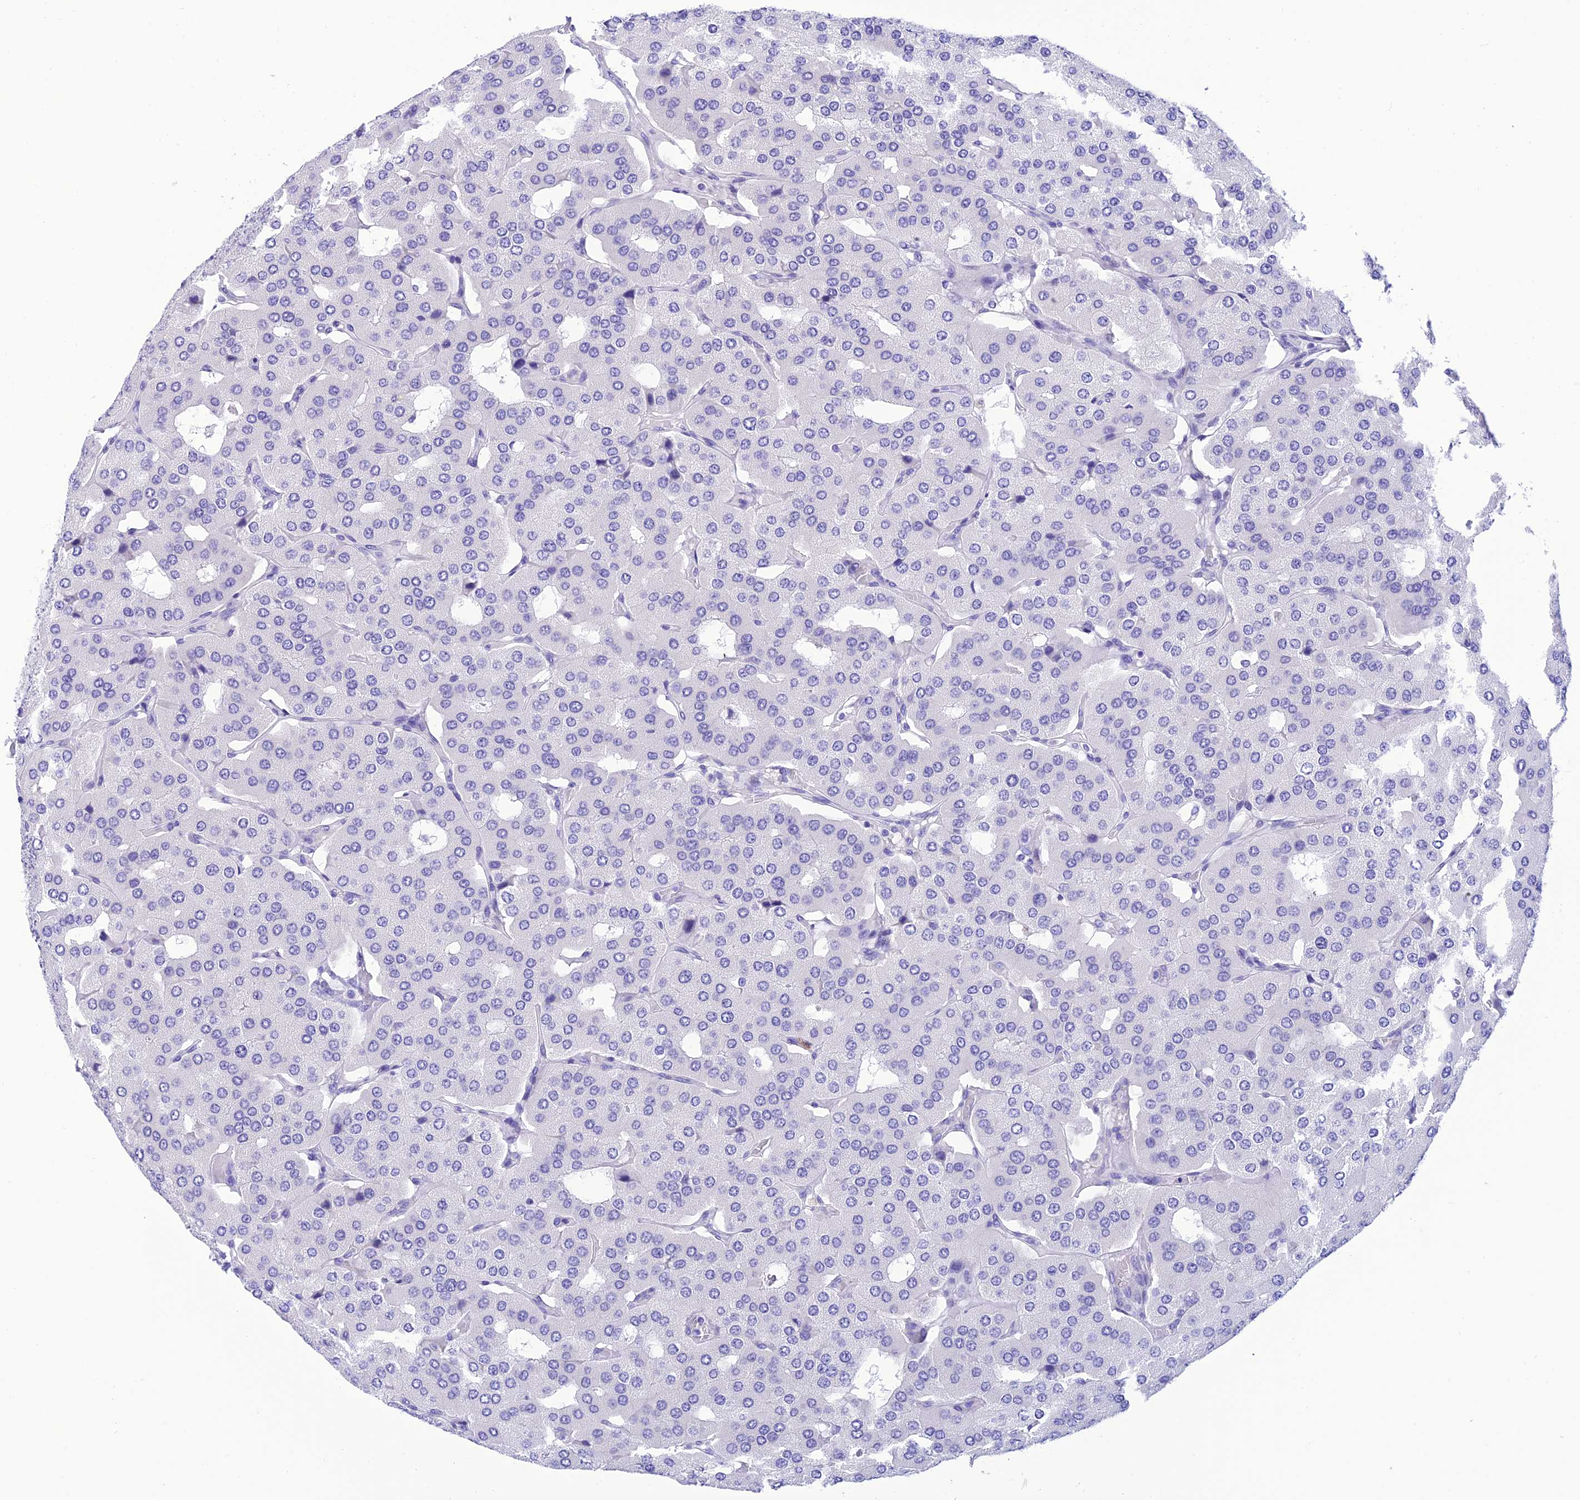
{"staining": {"intensity": "negative", "quantity": "none", "location": "none"}, "tissue": "parathyroid gland", "cell_type": "Glandular cells", "image_type": "normal", "snomed": [{"axis": "morphology", "description": "Normal tissue, NOS"}, {"axis": "morphology", "description": "Adenoma, NOS"}, {"axis": "topography", "description": "Parathyroid gland"}], "caption": "This is an immunohistochemistry micrograph of normal human parathyroid gland. There is no expression in glandular cells.", "gene": "C17orf67", "patient": {"sex": "female", "age": 86}}